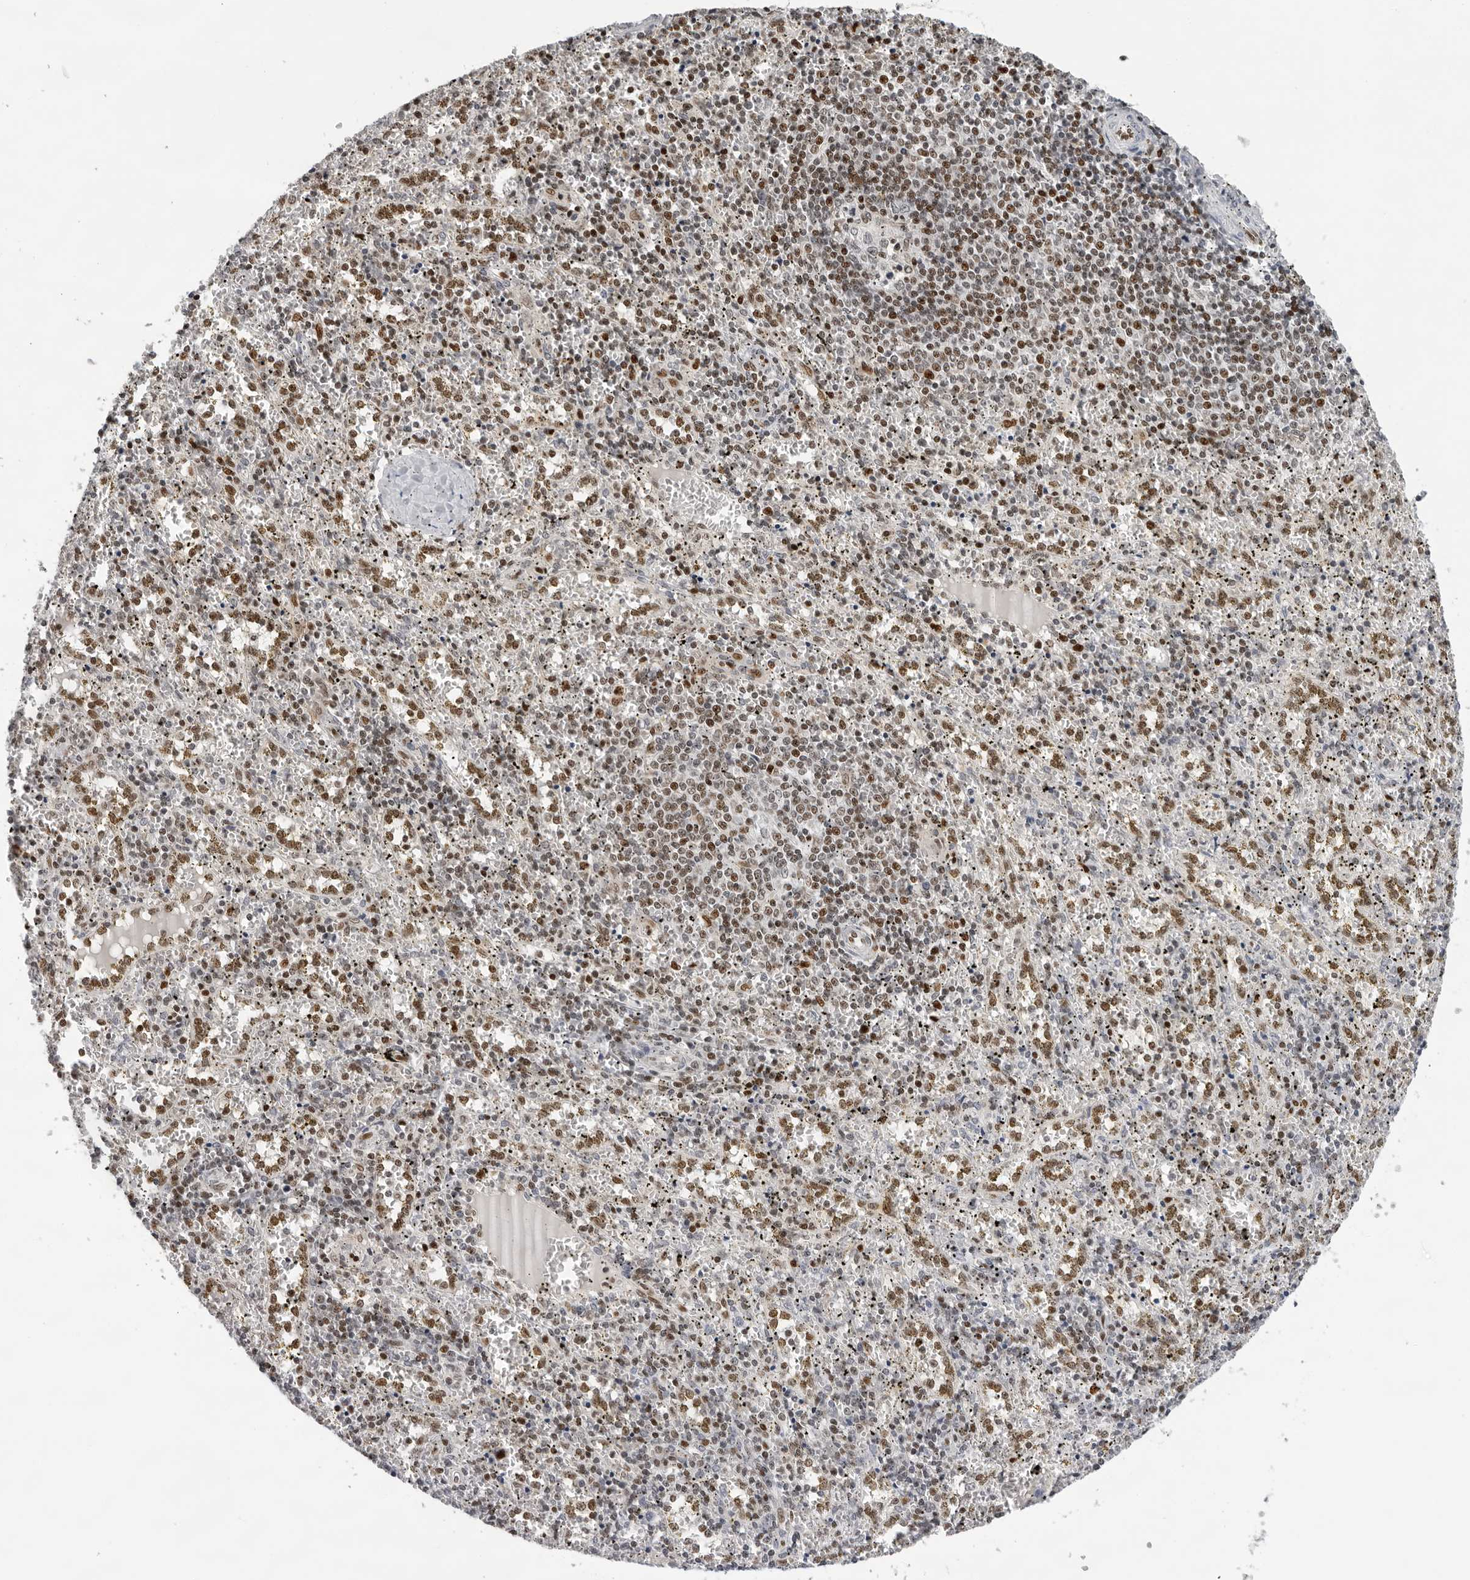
{"staining": {"intensity": "moderate", "quantity": "25%-75%", "location": "nuclear"}, "tissue": "spleen", "cell_type": "Cells in red pulp", "image_type": "normal", "snomed": [{"axis": "morphology", "description": "Normal tissue, NOS"}, {"axis": "topography", "description": "Spleen"}], "caption": "Immunohistochemistry (DAB) staining of unremarkable human spleen exhibits moderate nuclear protein staining in approximately 25%-75% of cells in red pulp.", "gene": "OGG1", "patient": {"sex": "male", "age": 11}}